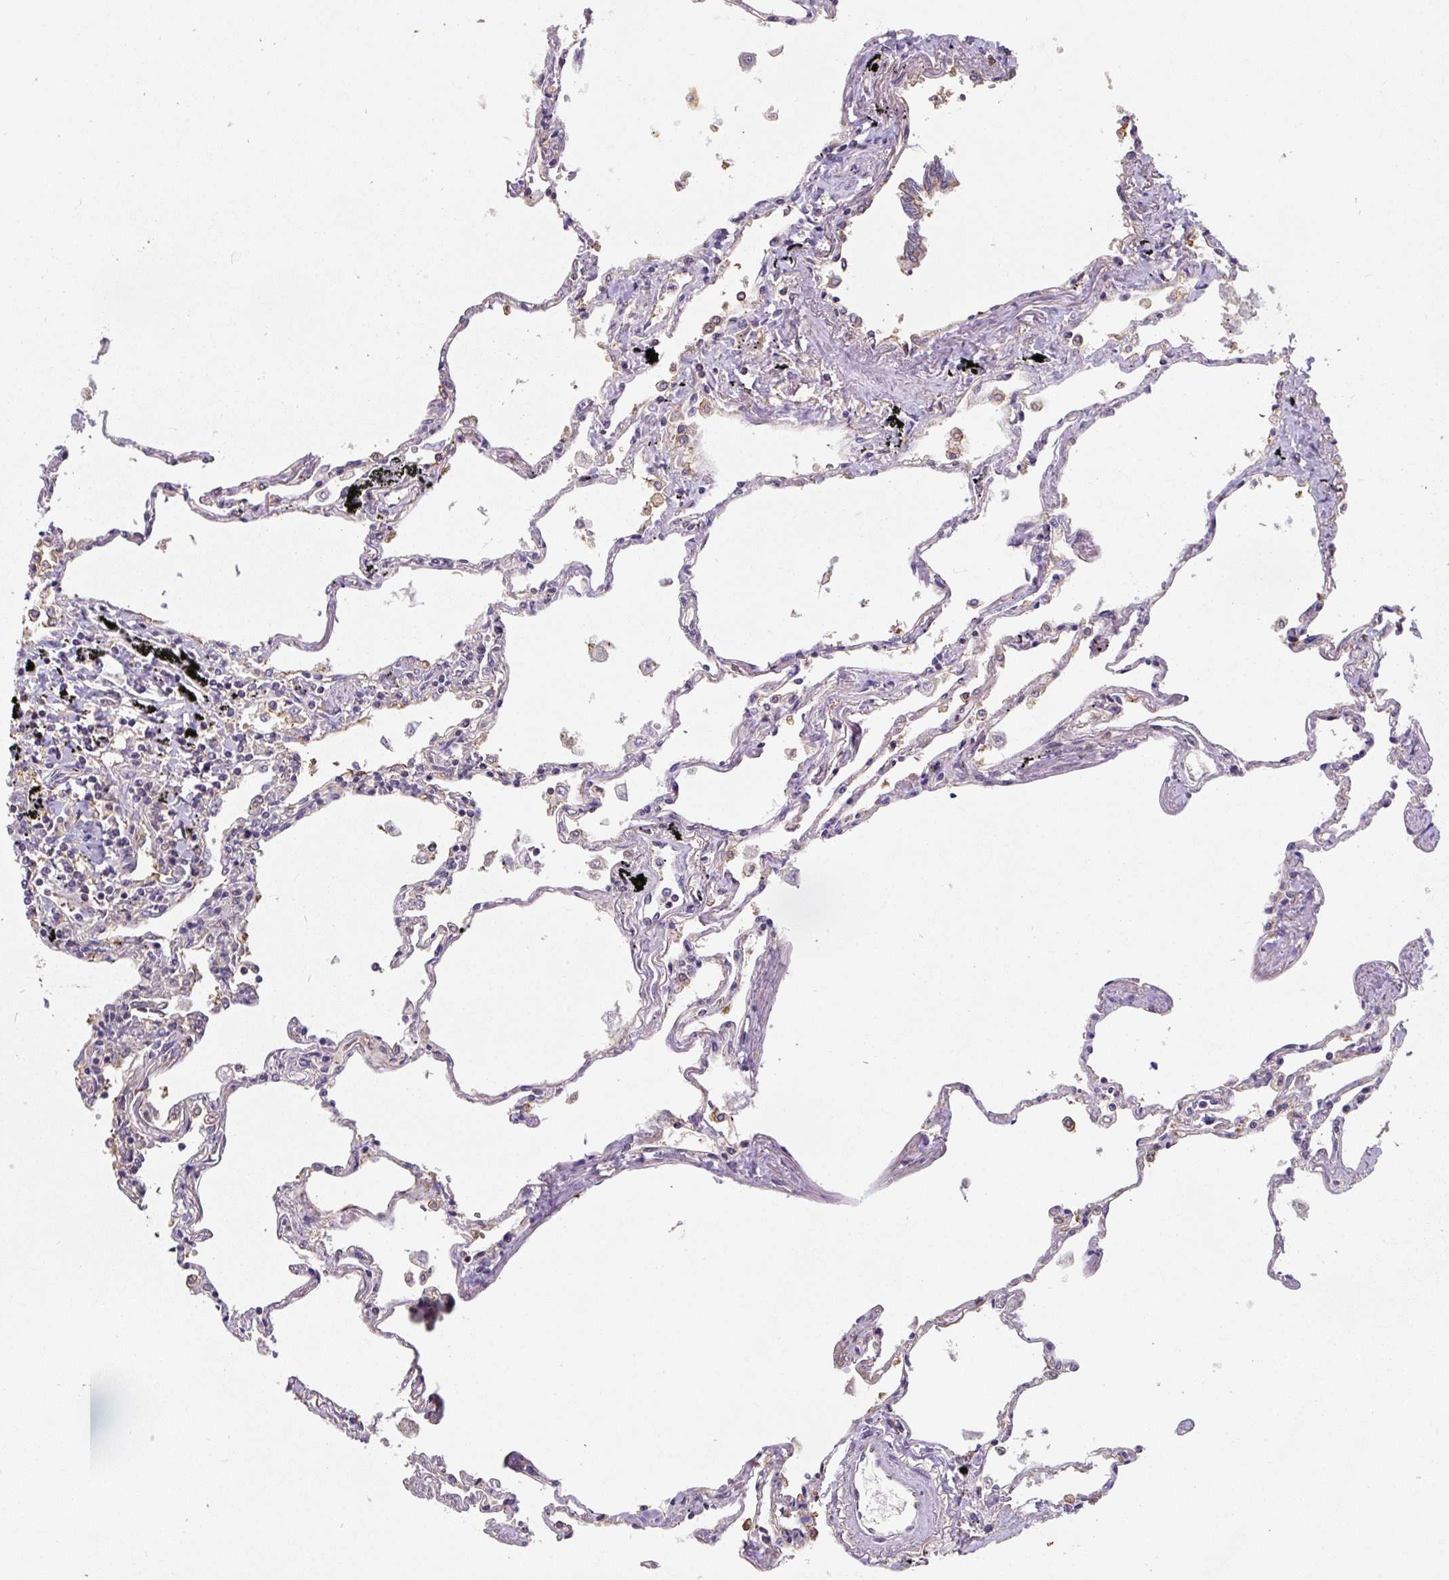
{"staining": {"intensity": "moderate", "quantity": "<25%", "location": "cytoplasmic/membranous"}, "tissue": "lung", "cell_type": "Alveolar cells", "image_type": "normal", "snomed": [{"axis": "morphology", "description": "Normal tissue, NOS"}, {"axis": "topography", "description": "Lung"}], "caption": "Moderate cytoplasmic/membranous staining is identified in about <25% of alveolar cells in normal lung. Using DAB (3,3'-diaminobenzidine) (brown) and hematoxylin (blue) stains, captured at high magnification using brightfield microscopy.", "gene": "ST13", "patient": {"sex": "female", "age": 67}}